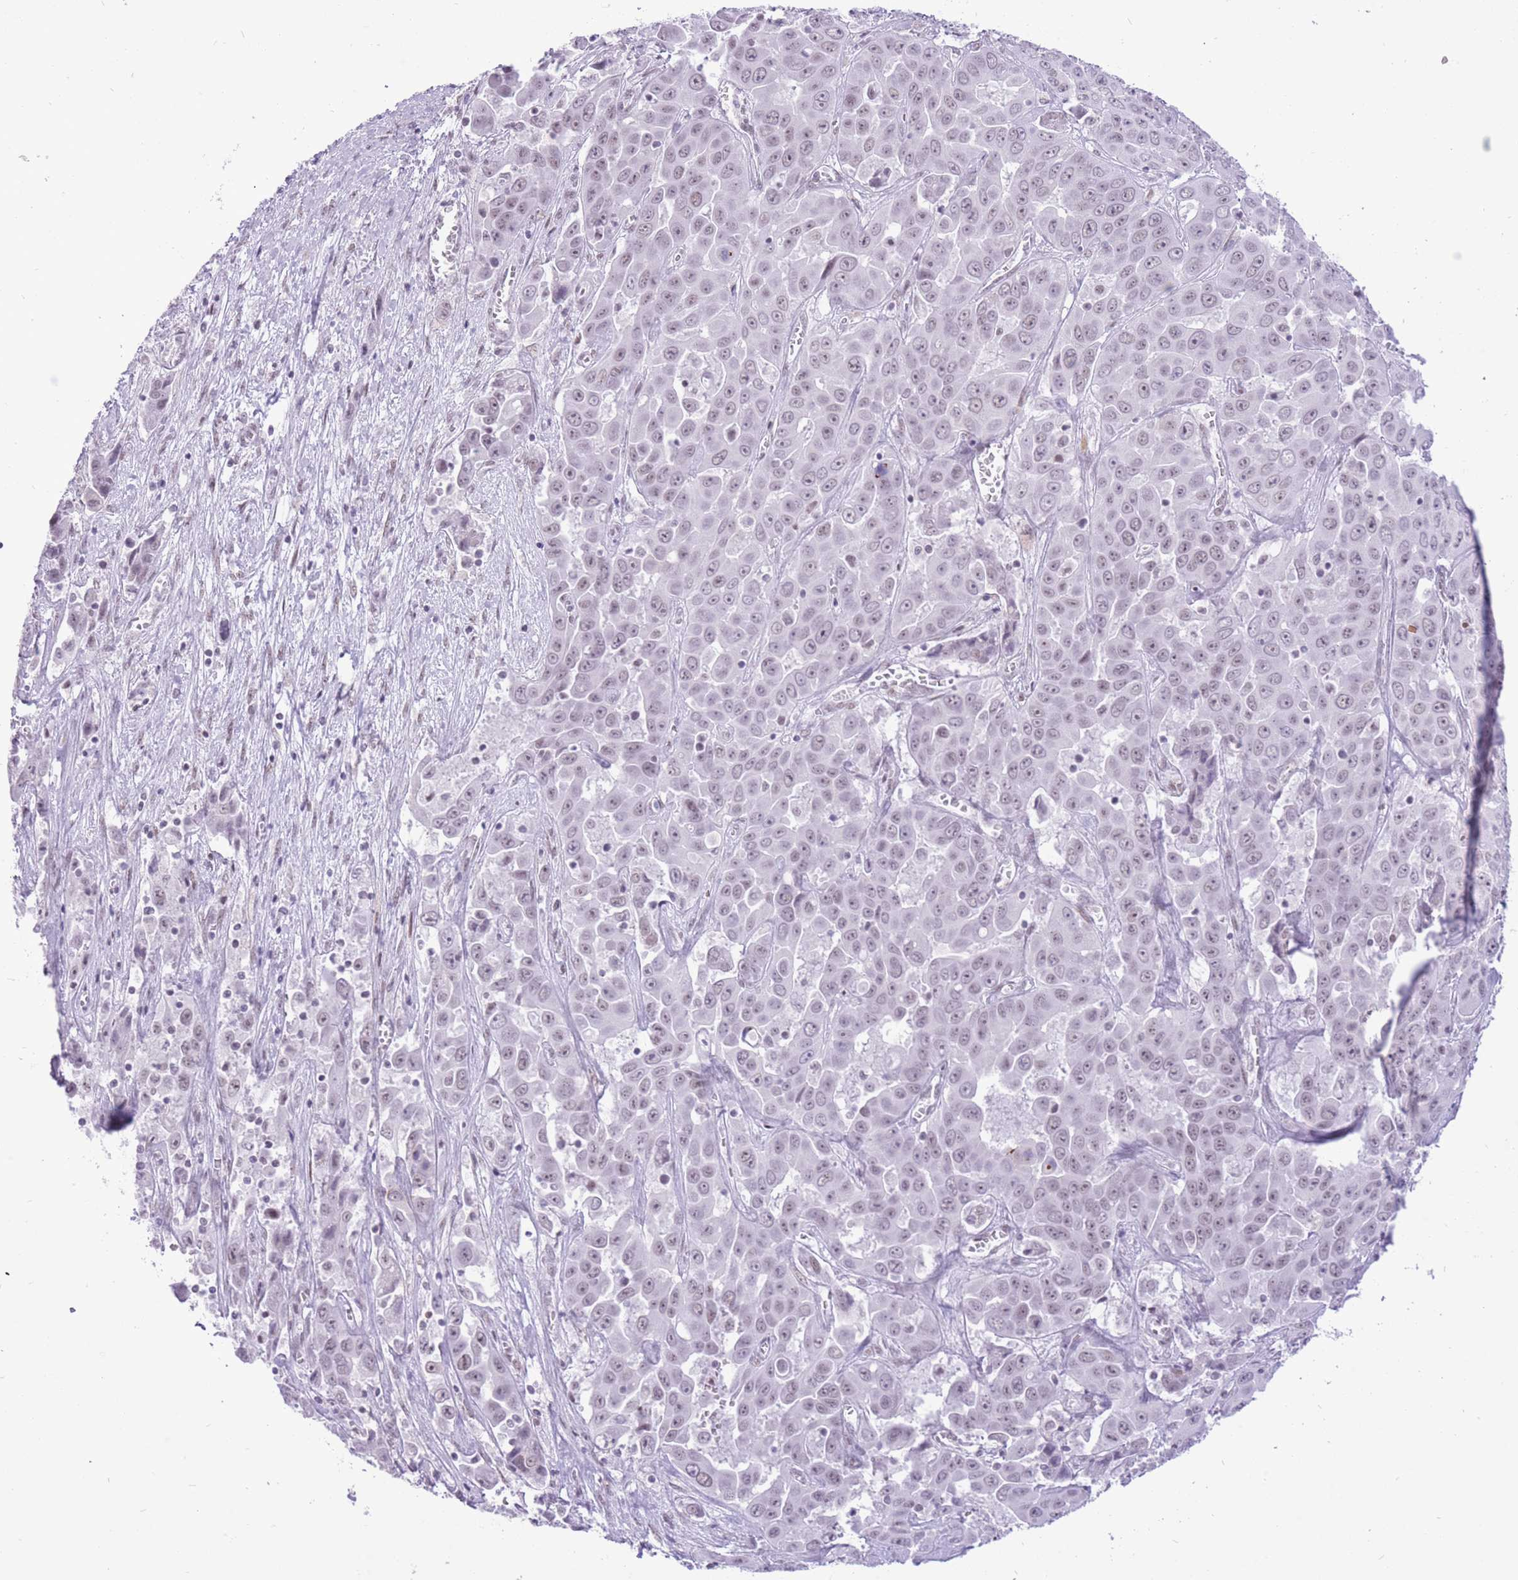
{"staining": {"intensity": "weak", "quantity": "25%-75%", "location": "nuclear"}, "tissue": "liver cancer", "cell_type": "Tumor cells", "image_type": "cancer", "snomed": [{"axis": "morphology", "description": "Cholangiocarcinoma"}, {"axis": "topography", "description": "Liver"}], "caption": "About 25%-75% of tumor cells in liver cancer (cholangiocarcinoma) display weak nuclear protein positivity as visualized by brown immunohistochemical staining.", "gene": "ZBED5", "patient": {"sex": "female", "age": 52}}